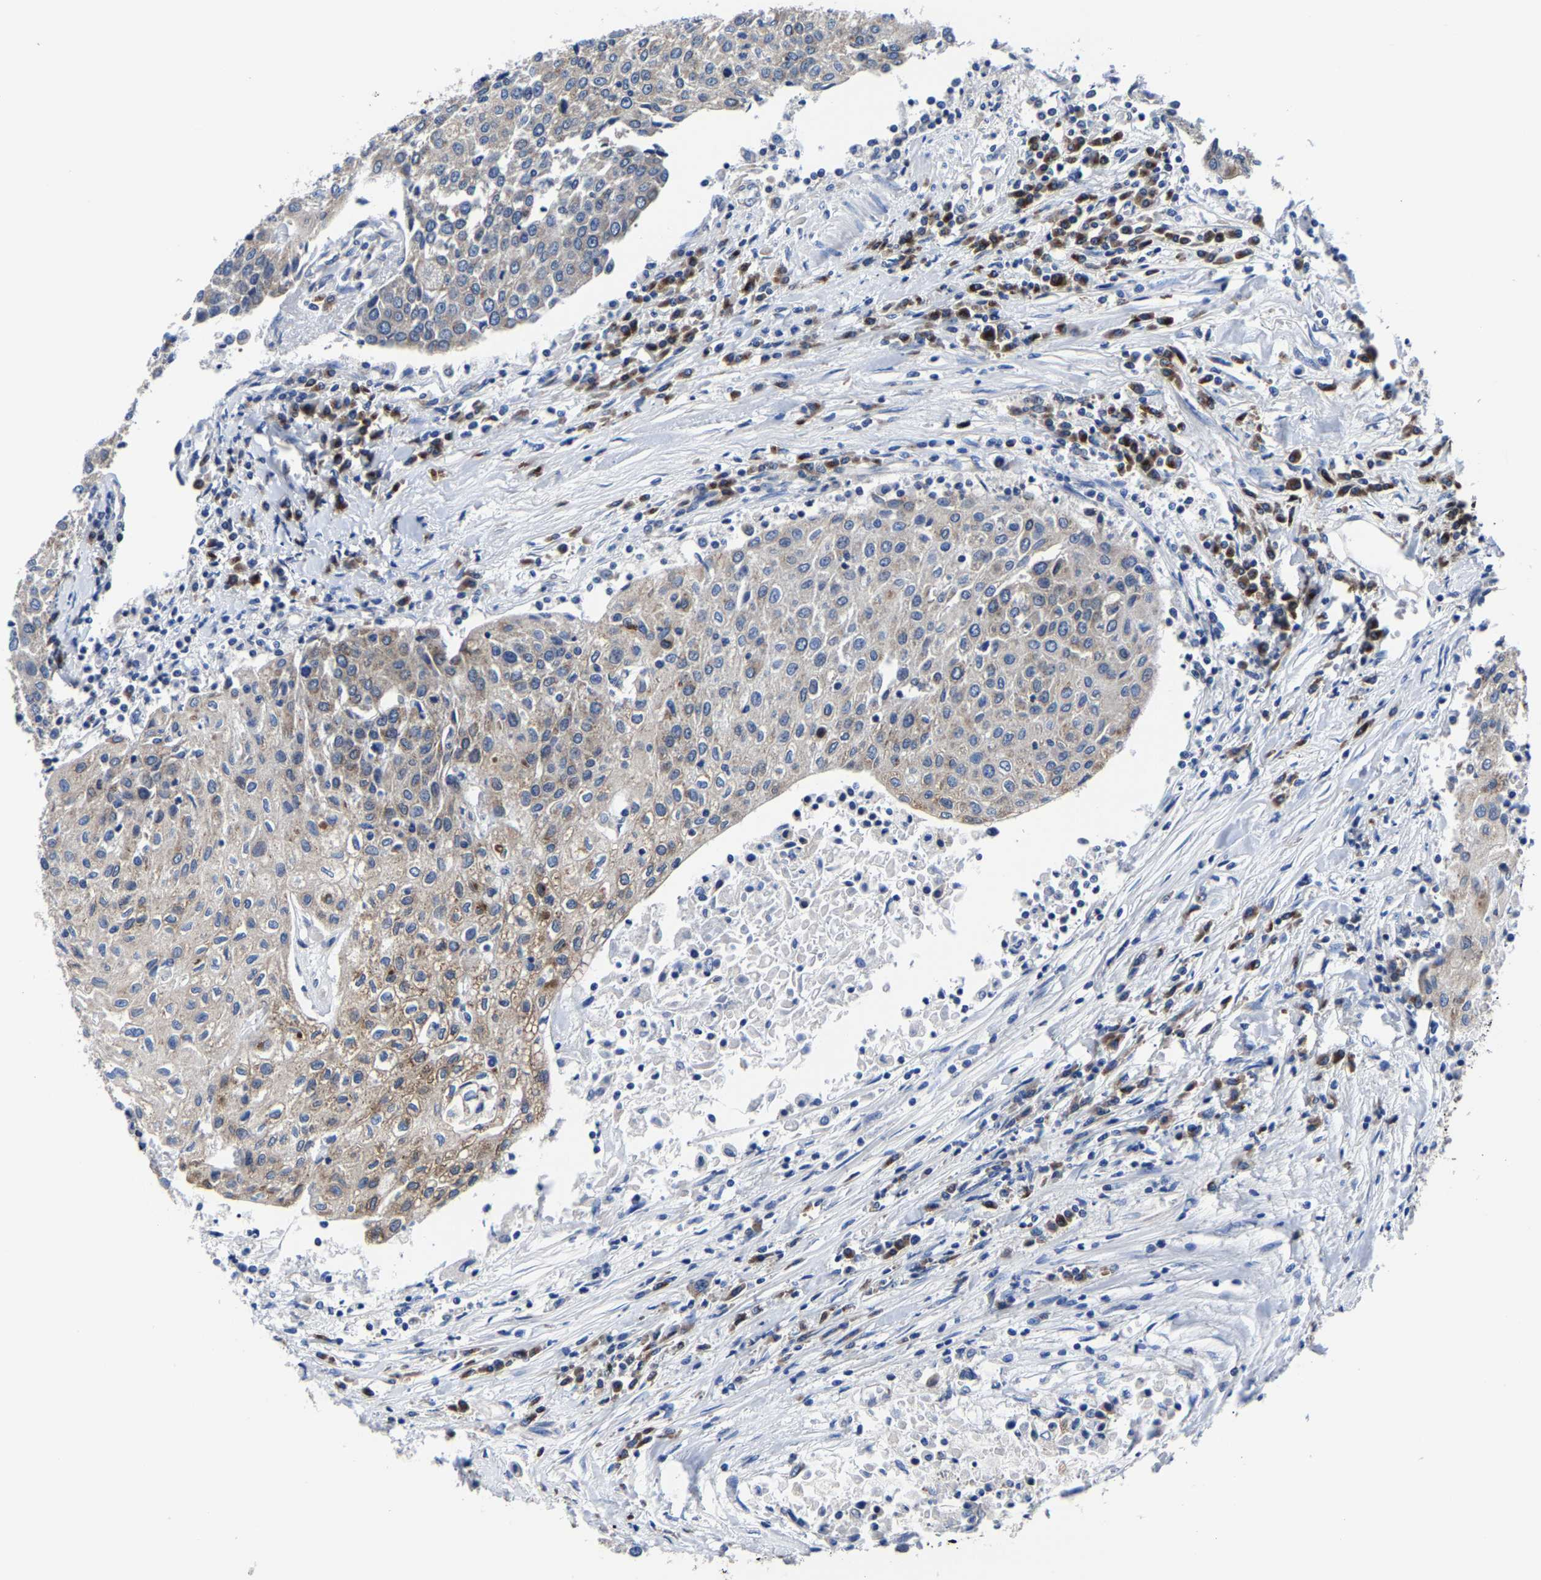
{"staining": {"intensity": "weak", "quantity": "25%-75%", "location": "cytoplasmic/membranous"}, "tissue": "urothelial cancer", "cell_type": "Tumor cells", "image_type": "cancer", "snomed": [{"axis": "morphology", "description": "Urothelial carcinoma, High grade"}, {"axis": "topography", "description": "Urinary bladder"}], "caption": "Immunohistochemical staining of urothelial cancer demonstrates weak cytoplasmic/membranous protein expression in approximately 25%-75% of tumor cells.", "gene": "EBAG9", "patient": {"sex": "female", "age": 85}}